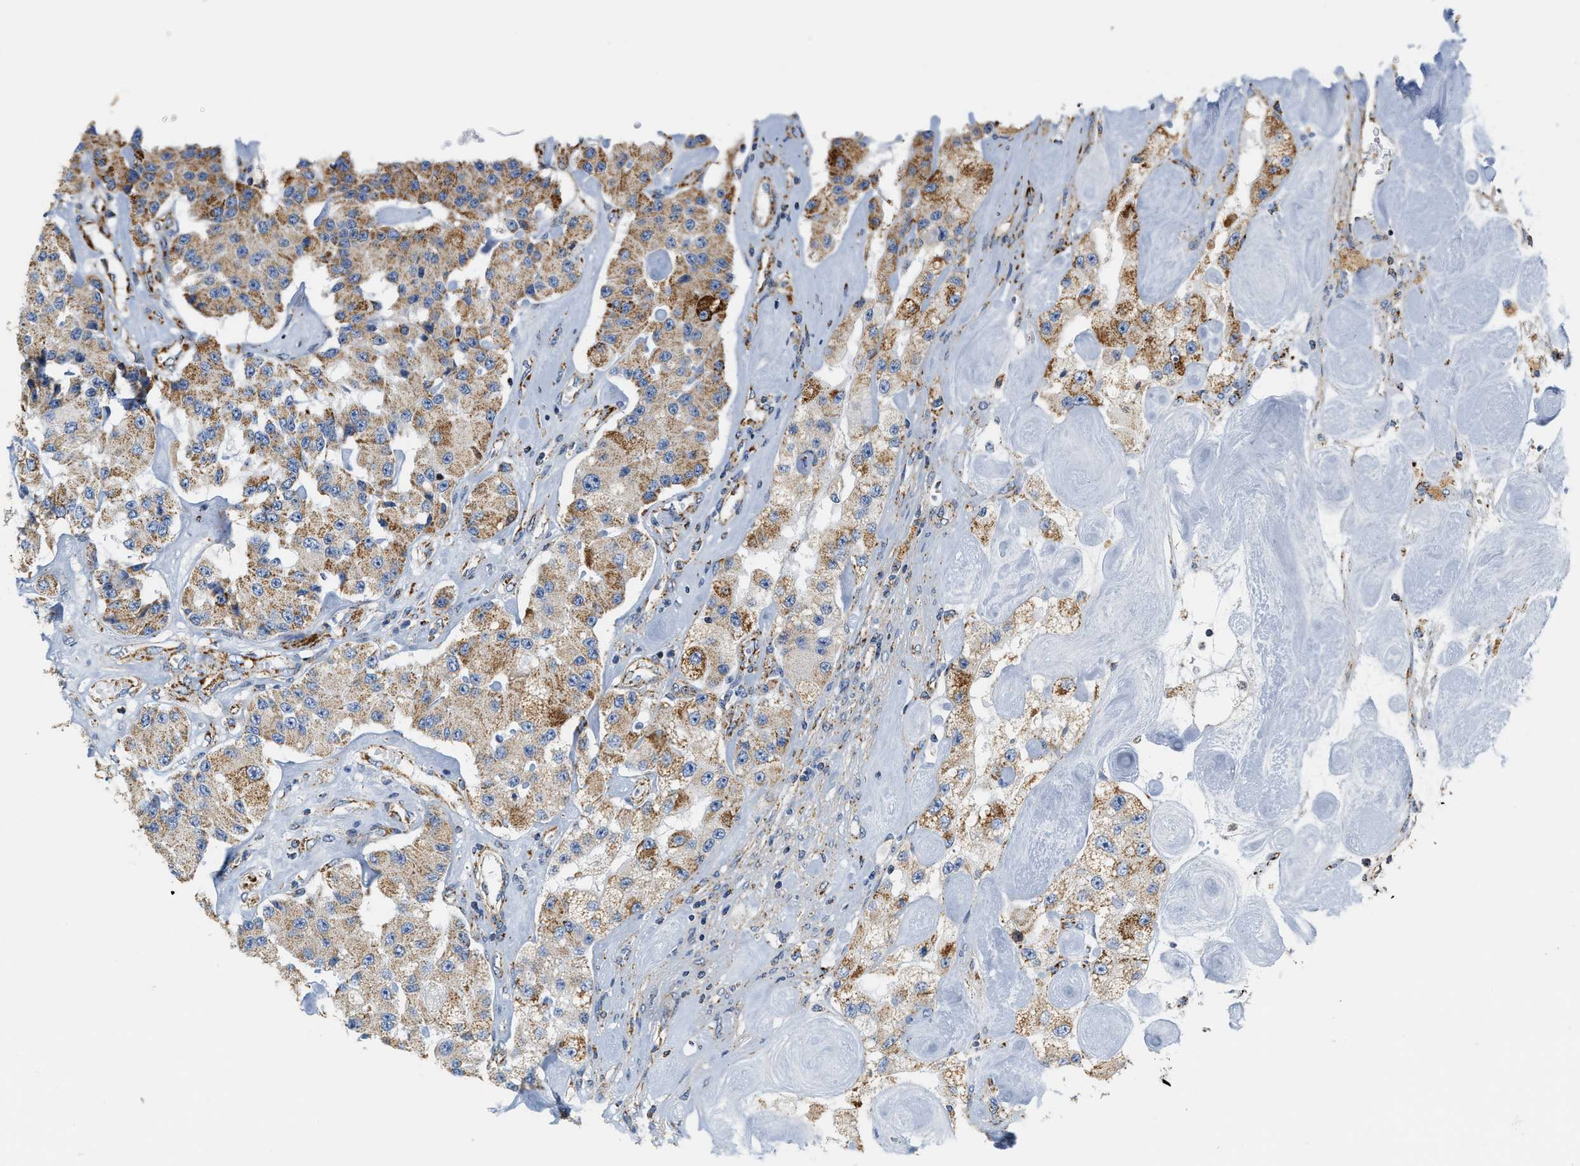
{"staining": {"intensity": "moderate", "quantity": "25%-75%", "location": "cytoplasmic/membranous"}, "tissue": "carcinoid", "cell_type": "Tumor cells", "image_type": "cancer", "snomed": [{"axis": "morphology", "description": "Carcinoid, malignant, NOS"}, {"axis": "topography", "description": "Pancreas"}], "caption": "Malignant carcinoid was stained to show a protein in brown. There is medium levels of moderate cytoplasmic/membranous staining in approximately 25%-75% of tumor cells.", "gene": "SHMT2", "patient": {"sex": "male", "age": 41}}